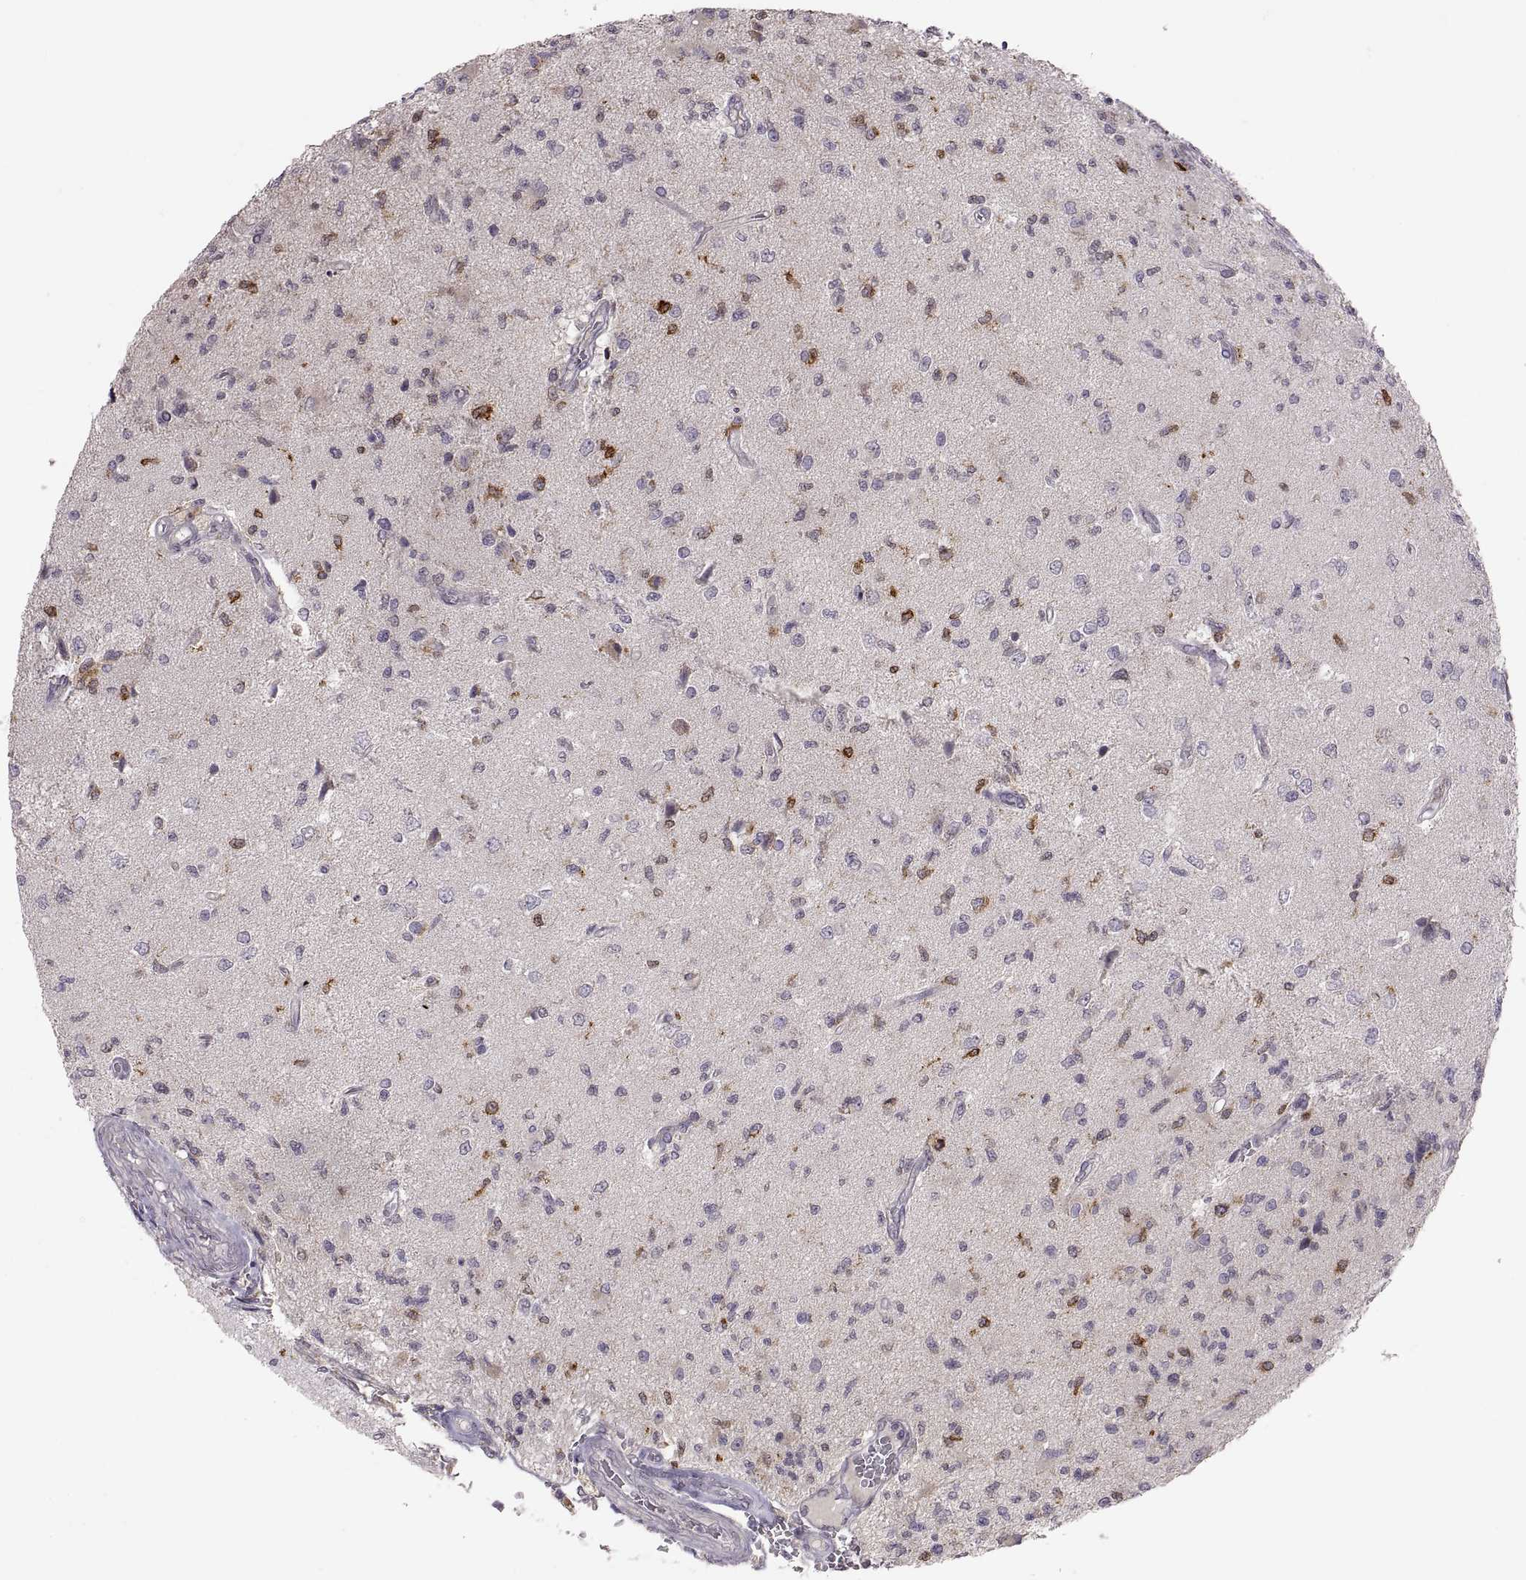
{"staining": {"intensity": "strong", "quantity": "<25%", "location": "cytoplasmic/membranous"}, "tissue": "glioma", "cell_type": "Tumor cells", "image_type": "cancer", "snomed": [{"axis": "morphology", "description": "Glioma, malignant, High grade"}, {"axis": "topography", "description": "Brain"}], "caption": "Strong cytoplasmic/membranous protein staining is seen in approximately <25% of tumor cells in glioma.", "gene": "HMGCR", "patient": {"sex": "male", "age": 56}}